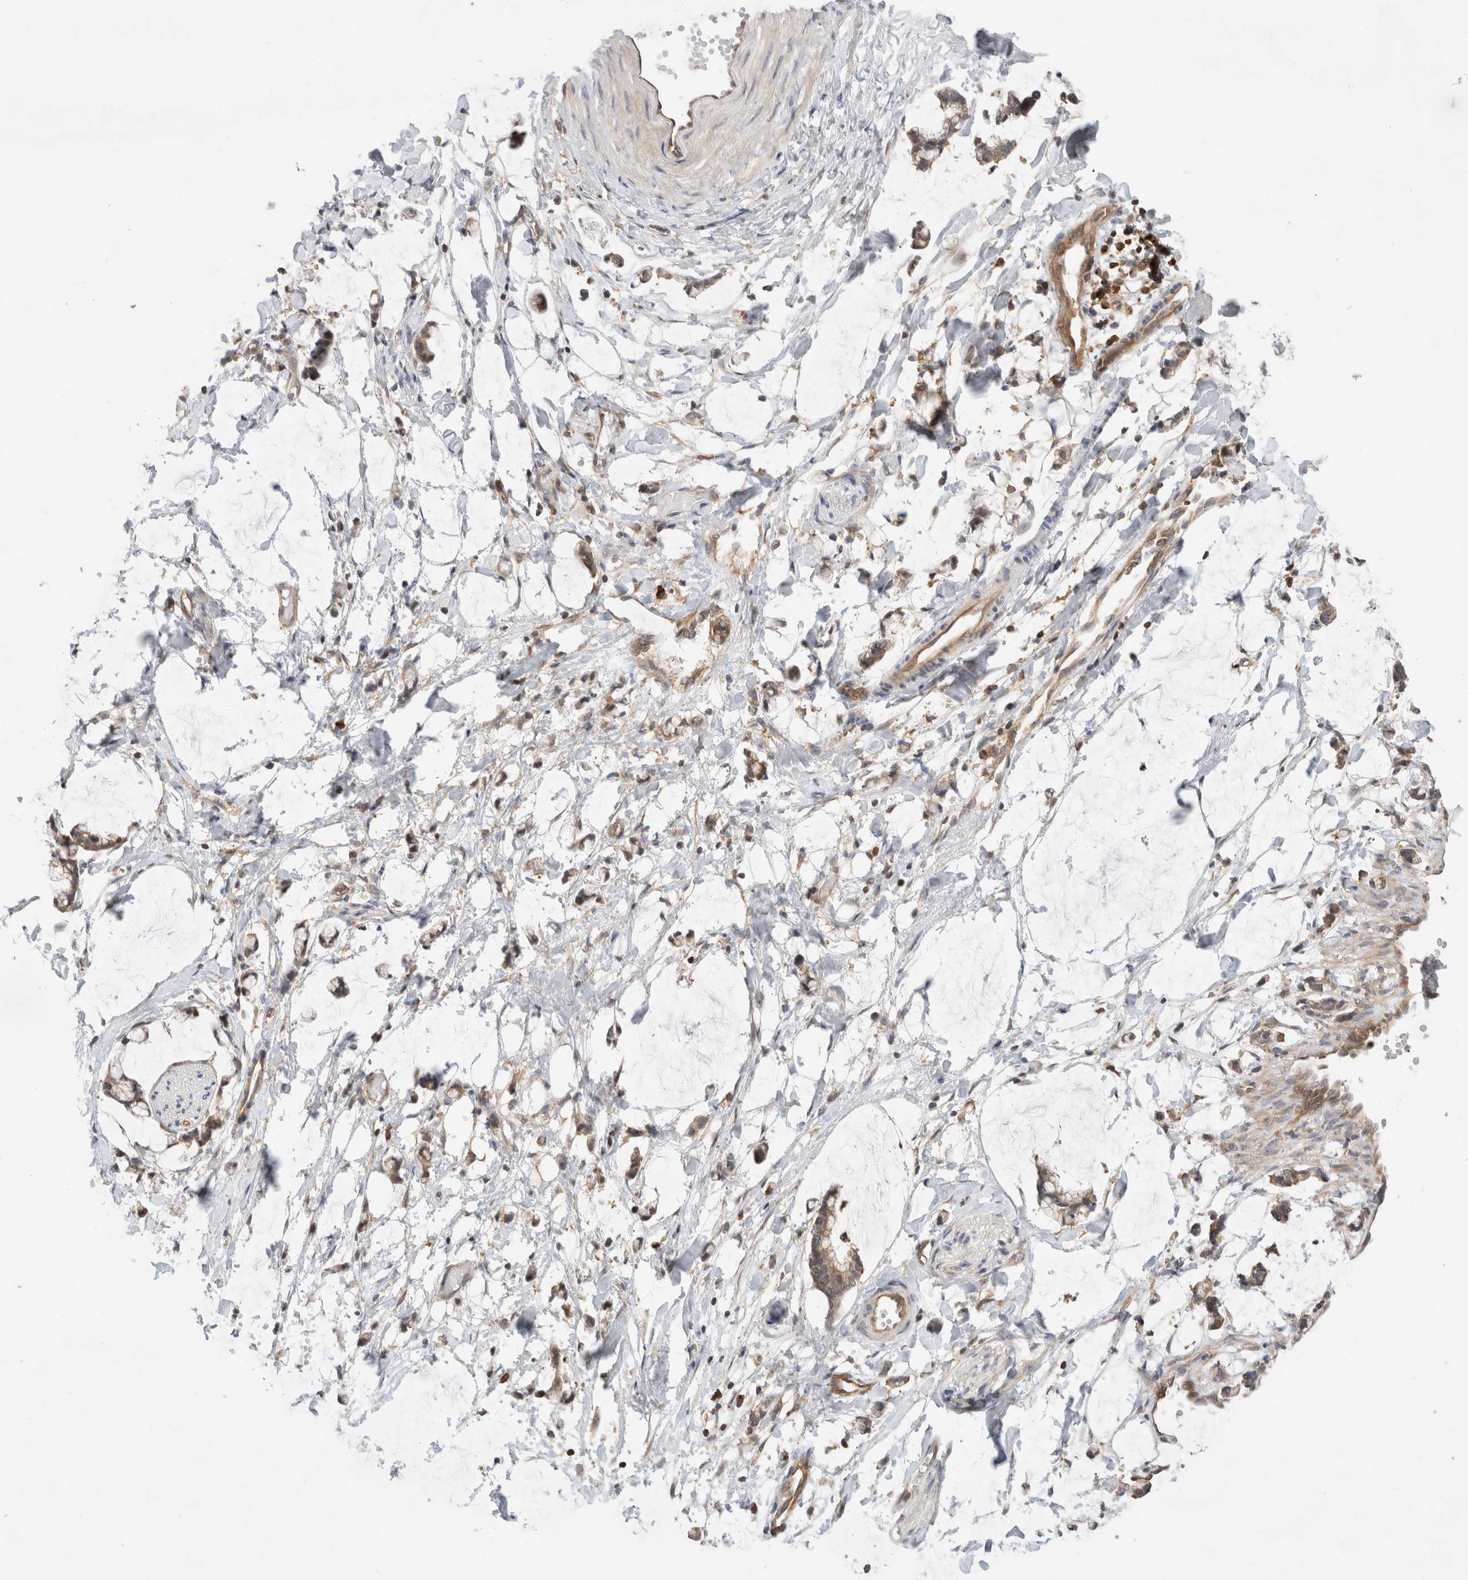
{"staining": {"intensity": "negative", "quantity": "none", "location": "none"}, "tissue": "adipose tissue", "cell_type": "Adipocytes", "image_type": "normal", "snomed": [{"axis": "morphology", "description": "Normal tissue, NOS"}, {"axis": "morphology", "description": "Adenocarcinoma, NOS"}, {"axis": "topography", "description": "Colon"}, {"axis": "topography", "description": "Peripheral nerve tissue"}], "caption": "Adipocytes show no significant protein staining in benign adipose tissue.", "gene": "NFKB1", "patient": {"sex": "male", "age": 14}}